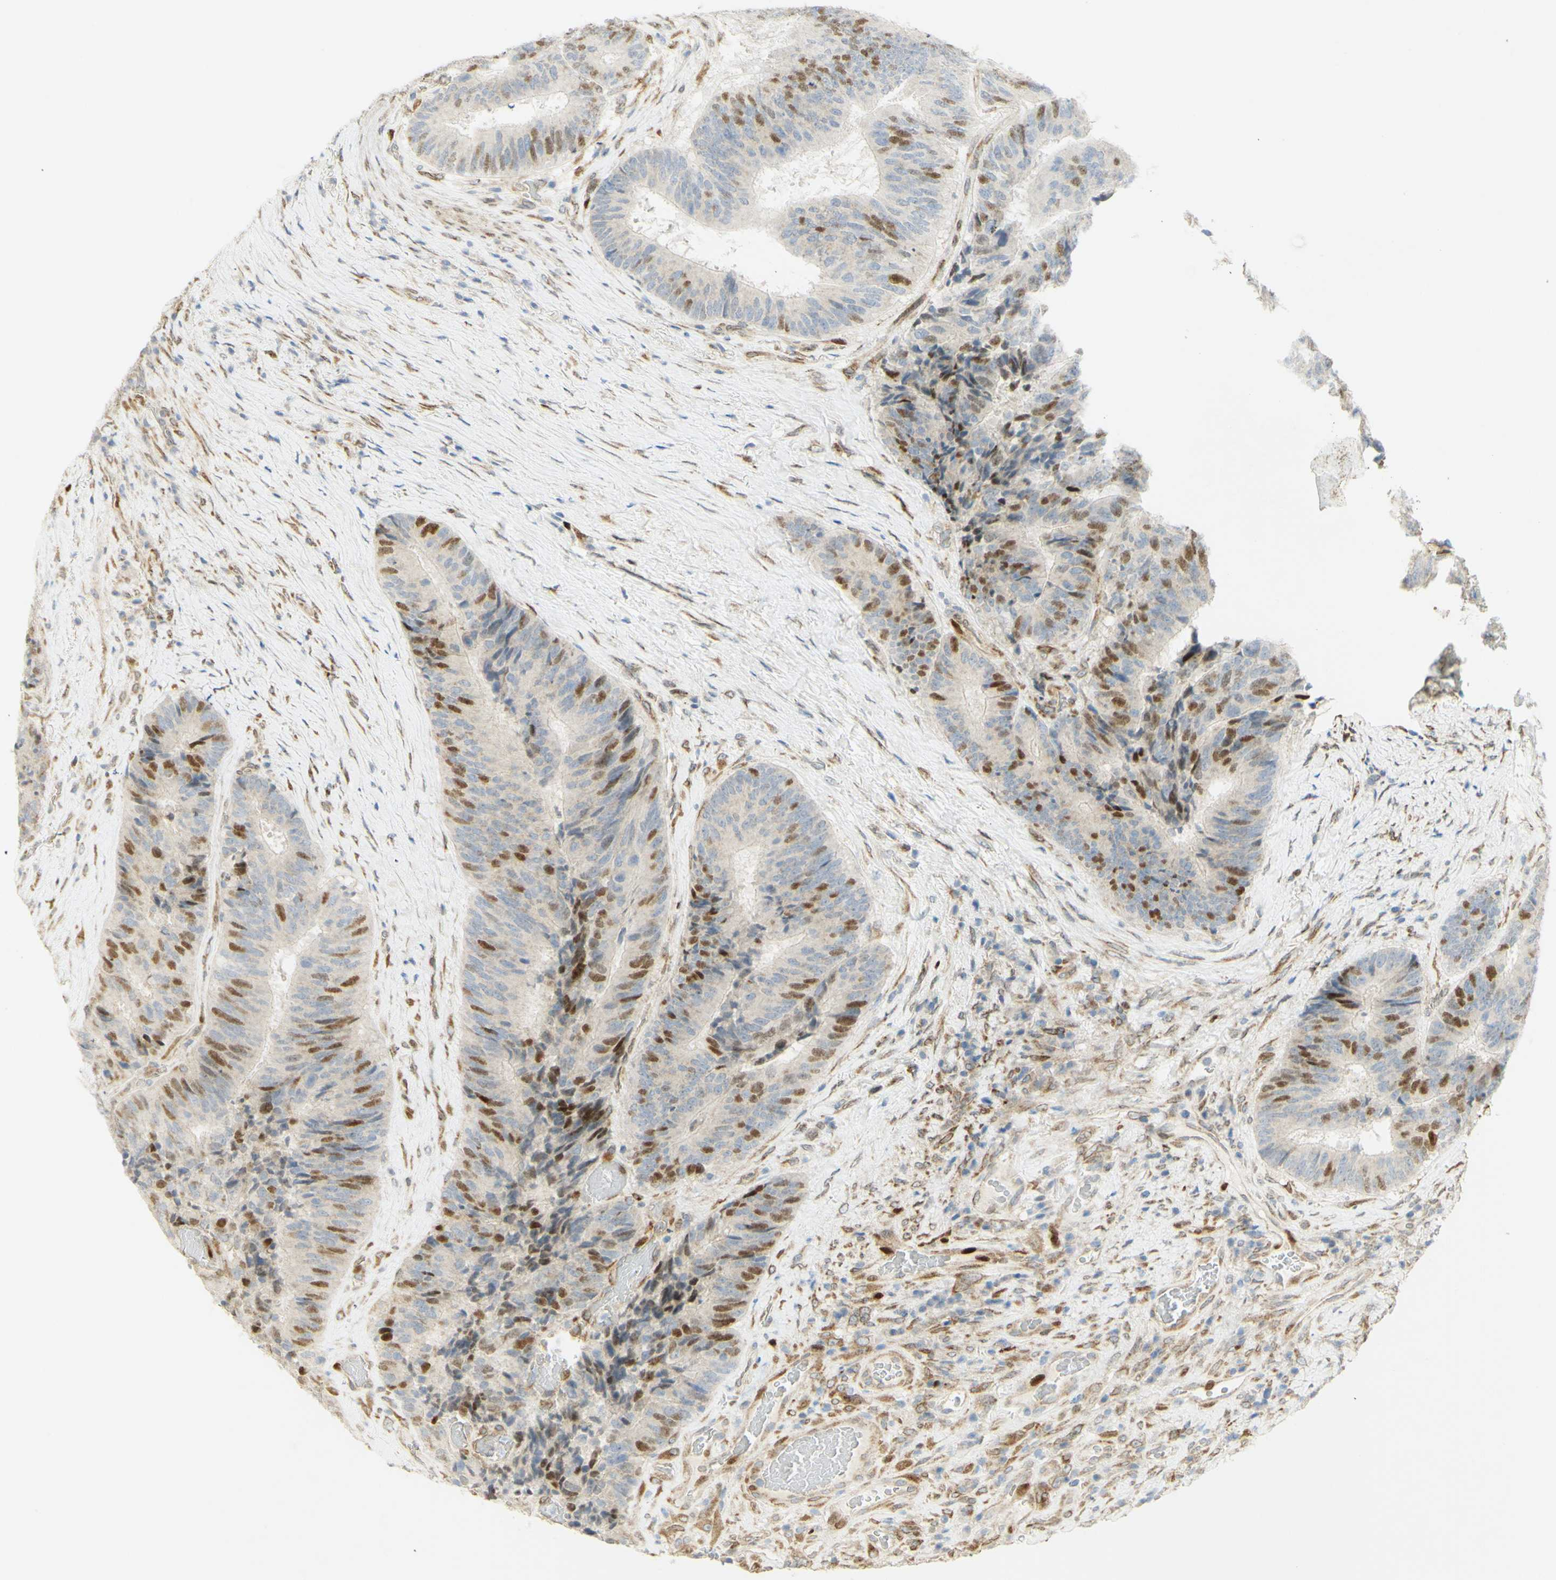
{"staining": {"intensity": "strong", "quantity": "25%-75%", "location": "nuclear"}, "tissue": "colorectal cancer", "cell_type": "Tumor cells", "image_type": "cancer", "snomed": [{"axis": "morphology", "description": "Adenocarcinoma, NOS"}, {"axis": "topography", "description": "Rectum"}], "caption": "A histopathology image of human colorectal cancer (adenocarcinoma) stained for a protein reveals strong nuclear brown staining in tumor cells.", "gene": "E2F1", "patient": {"sex": "male", "age": 72}}